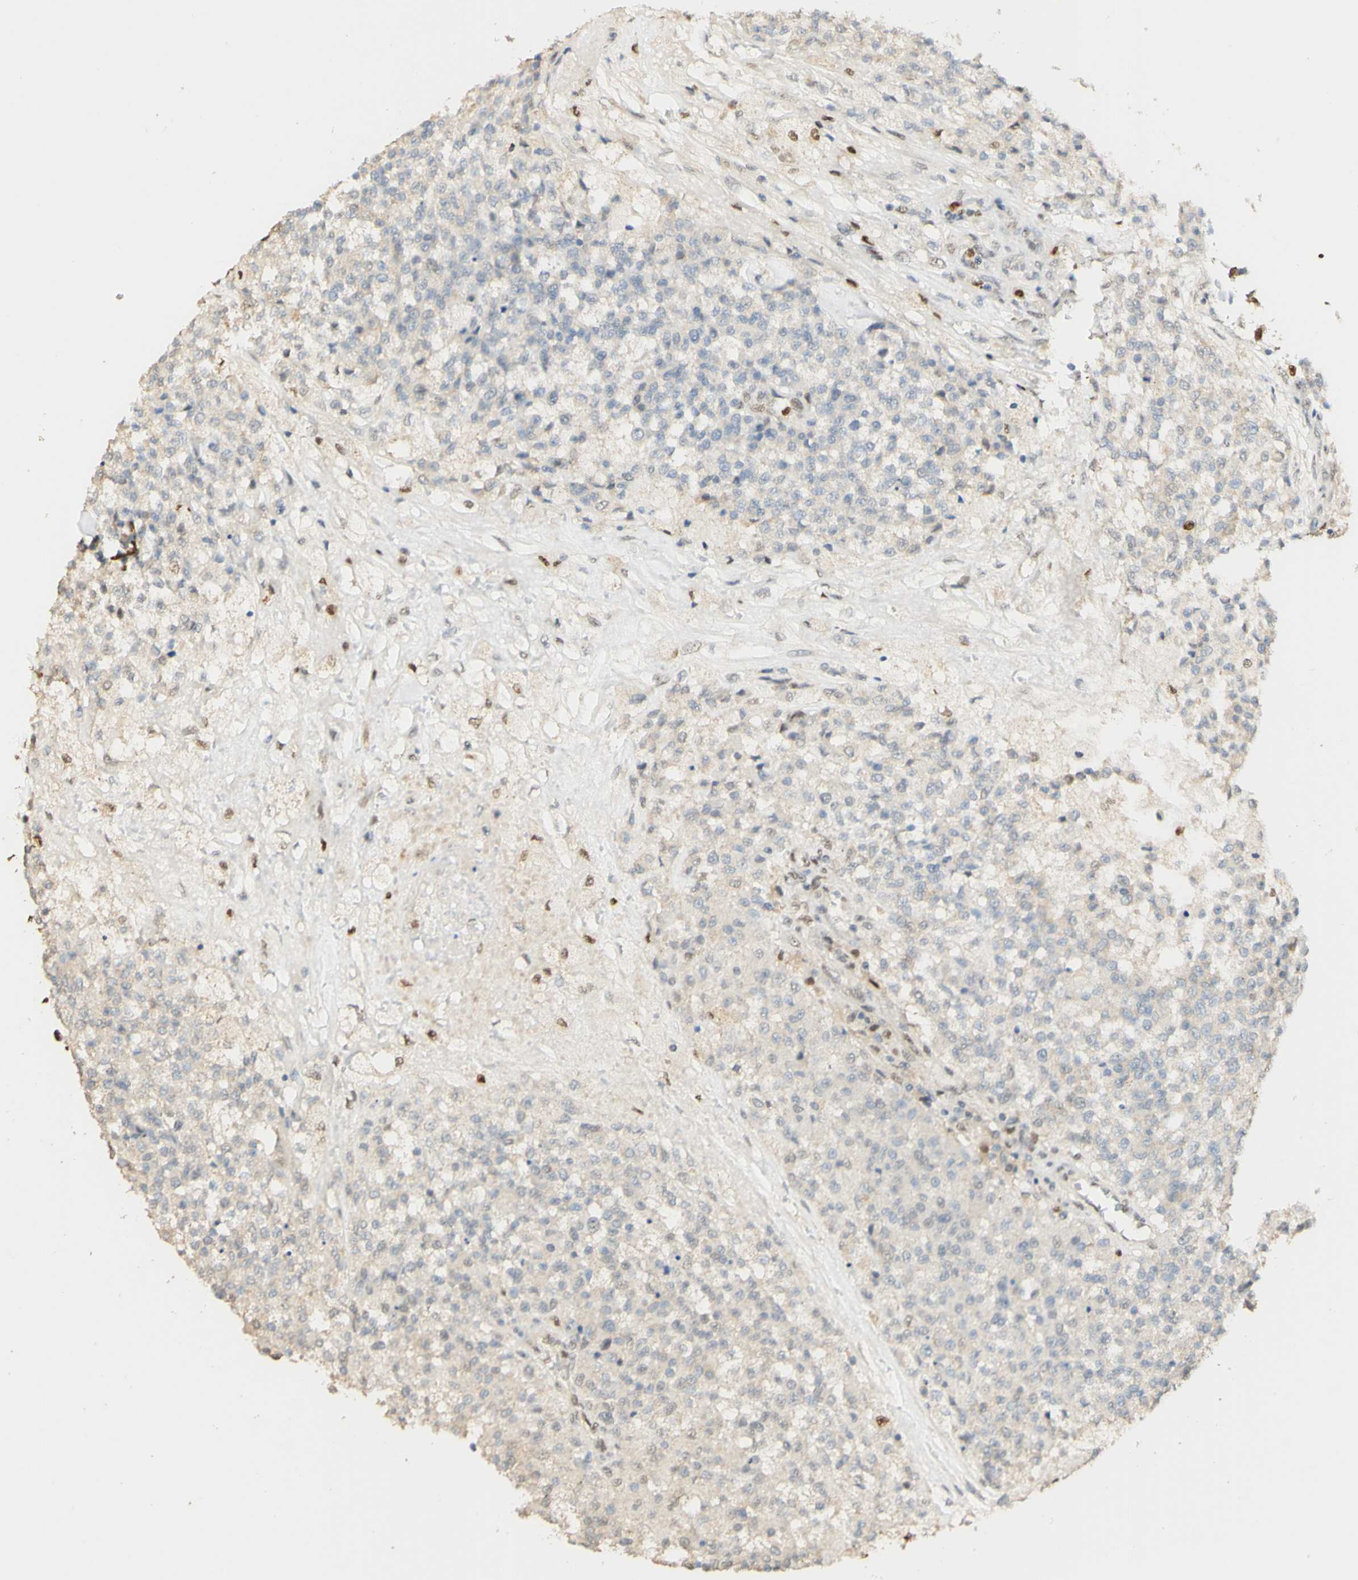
{"staining": {"intensity": "negative", "quantity": "none", "location": "none"}, "tissue": "testis cancer", "cell_type": "Tumor cells", "image_type": "cancer", "snomed": [{"axis": "morphology", "description": "Seminoma, NOS"}, {"axis": "topography", "description": "Testis"}], "caption": "Immunohistochemistry micrograph of neoplastic tissue: testis cancer stained with DAB exhibits no significant protein staining in tumor cells. (IHC, brightfield microscopy, high magnification).", "gene": "MAP3K4", "patient": {"sex": "male", "age": 59}}